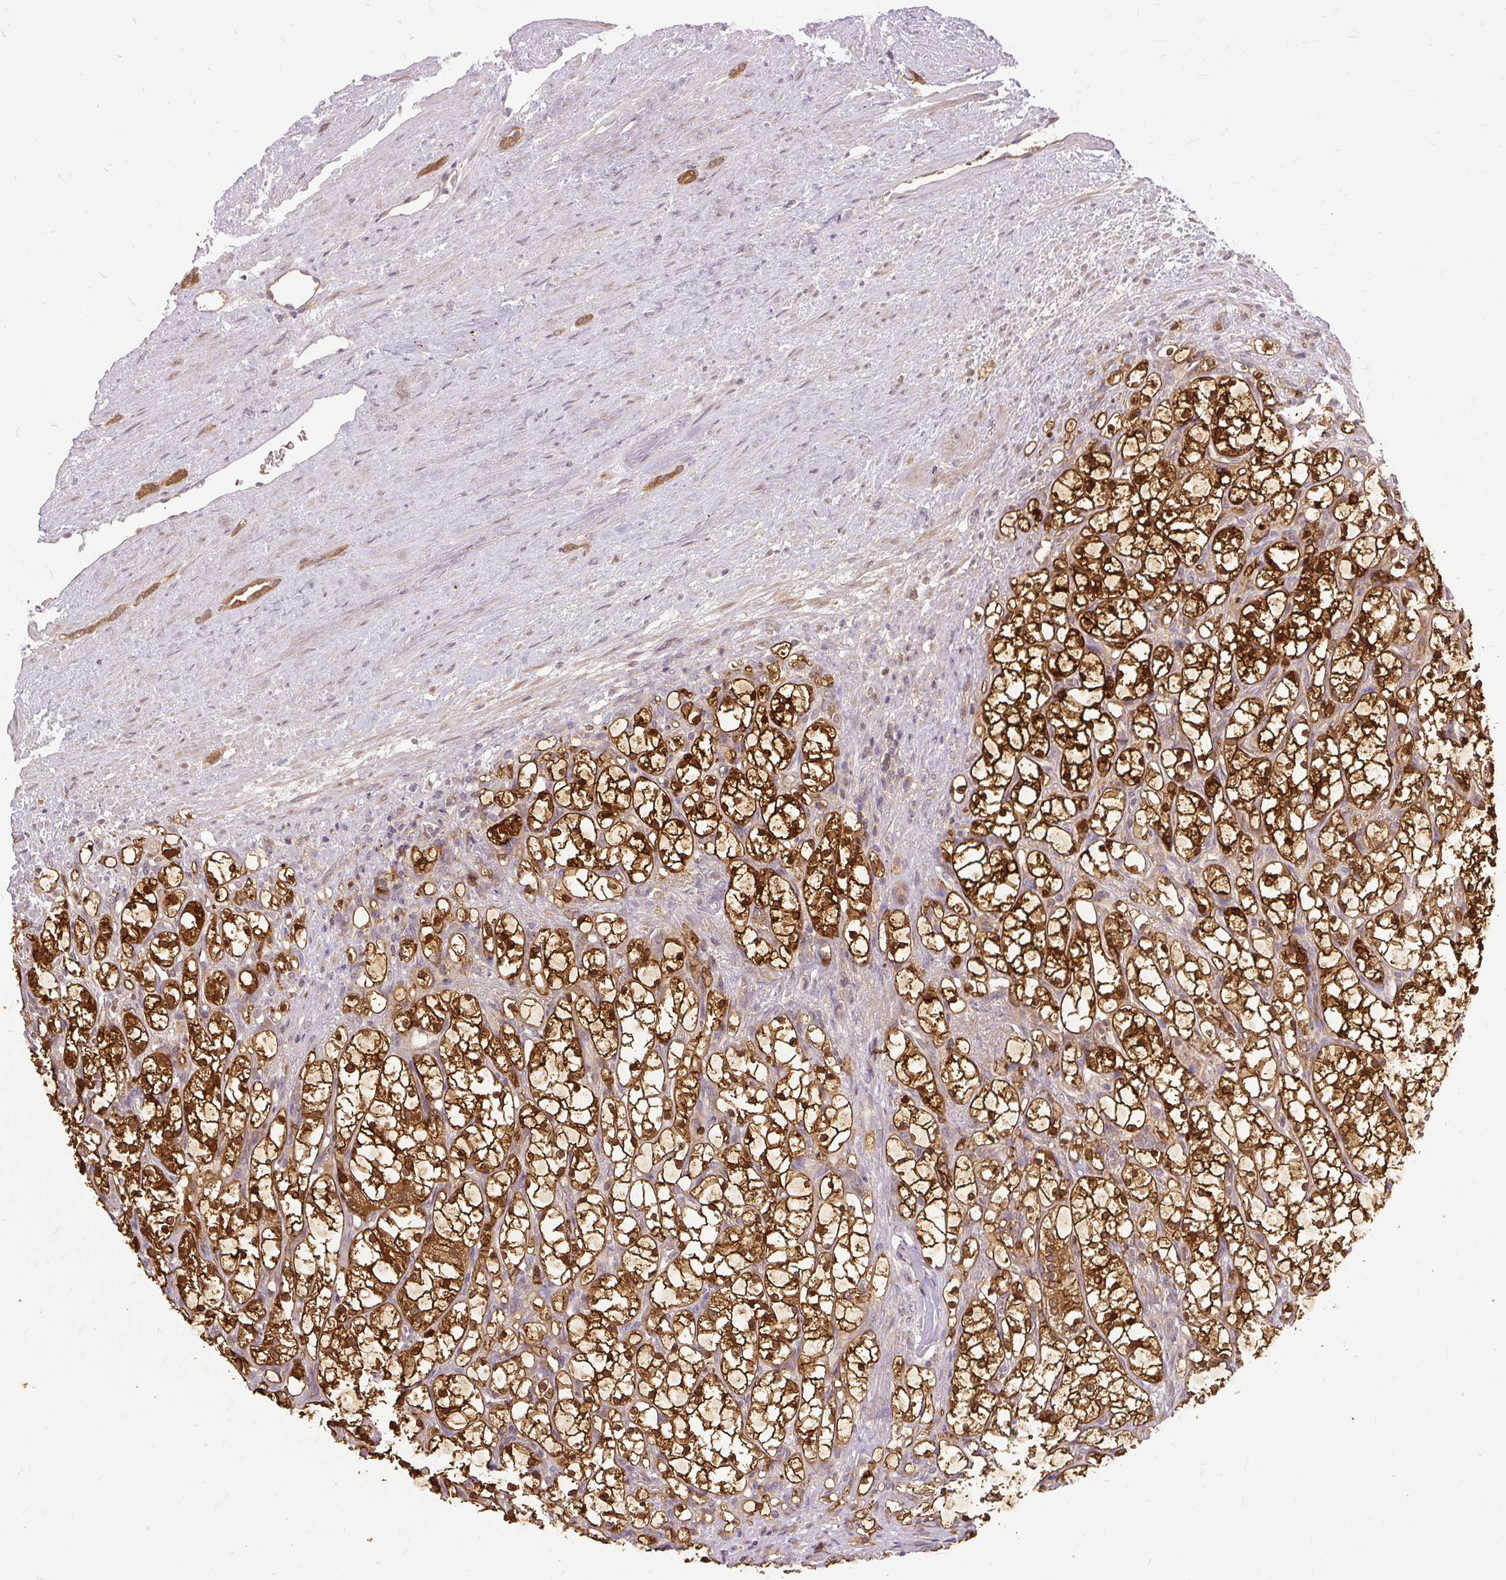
{"staining": {"intensity": "strong", "quantity": ">75%", "location": "cytoplasmic/membranous,nuclear"}, "tissue": "renal cancer", "cell_type": "Tumor cells", "image_type": "cancer", "snomed": [{"axis": "morphology", "description": "Adenocarcinoma, NOS"}, {"axis": "topography", "description": "Kidney"}], "caption": "The histopathology image reveals a brown stain indicating the presence of a protein in the cytoplasmic/membranous and nuclear of tumor cells in renal cancer (adenocarcinoma).", "gene": "AP5S1", "patient": {"sex": "female", "age": 69}}